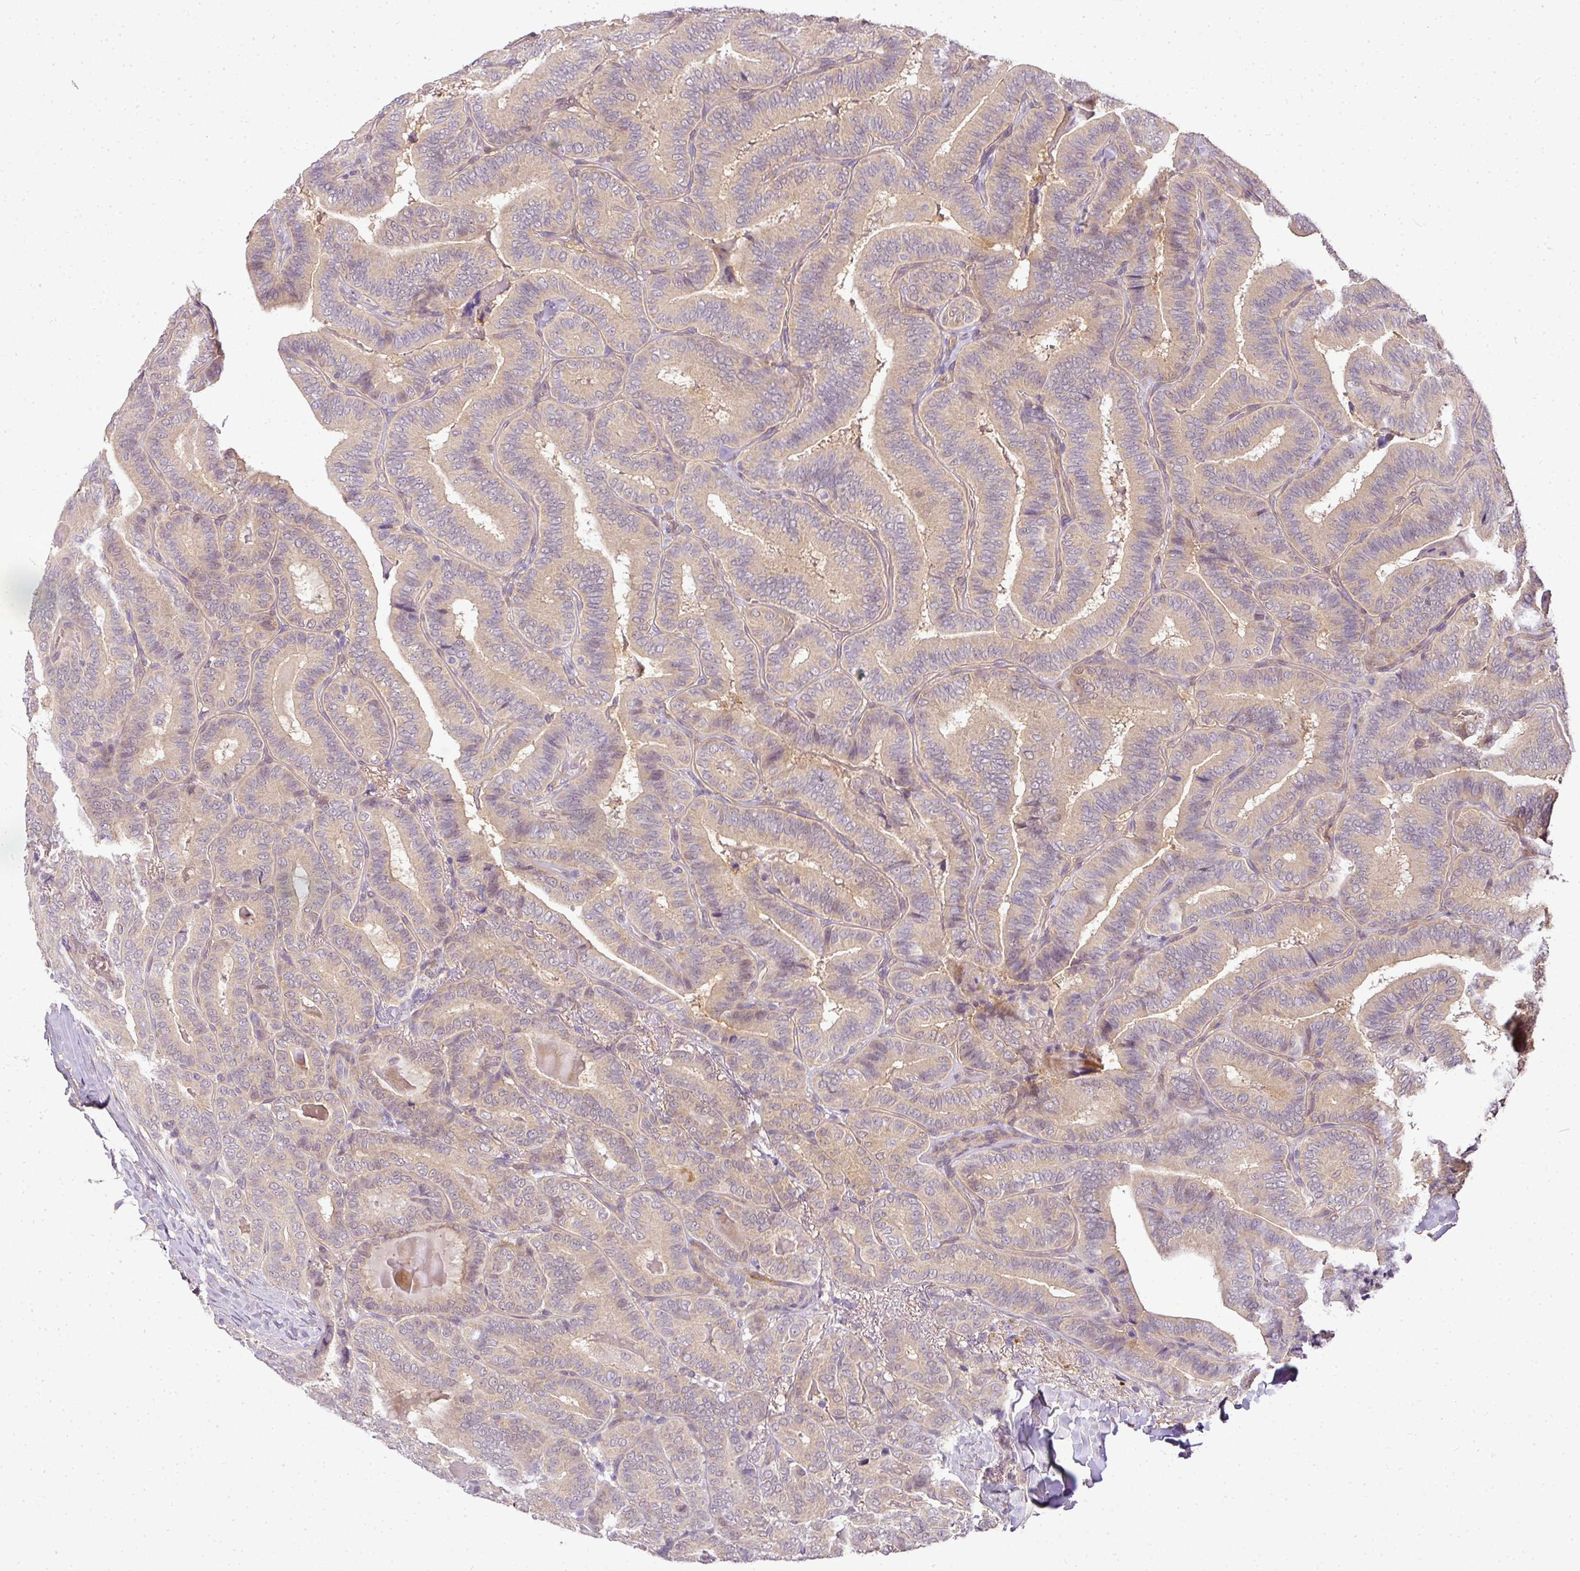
{"staining": {"intensity": "weak", "quantity": "25%-75%", "location": "cytoplasmic/membranous"}, "tissue": "thyroid cancer", "cell_type": "Tumor cells", "image_type": "cancer", "snomed": [{"axis": "morphology", "description": "Papillary adenocarcinoma, NOS"}, {"axis": "topography", "description": "Thyroid gland"}], "caption": "The histopathology image demonstrates a brown stain indicating the presence of a protein in the cytoplasmic/membranous of tumor cells in thyroid cancer. (Brightfield microscopy of DAB IHC at high magnification).", "gene": "ADH5", "patient": {"sex": "male", "age": 61}}